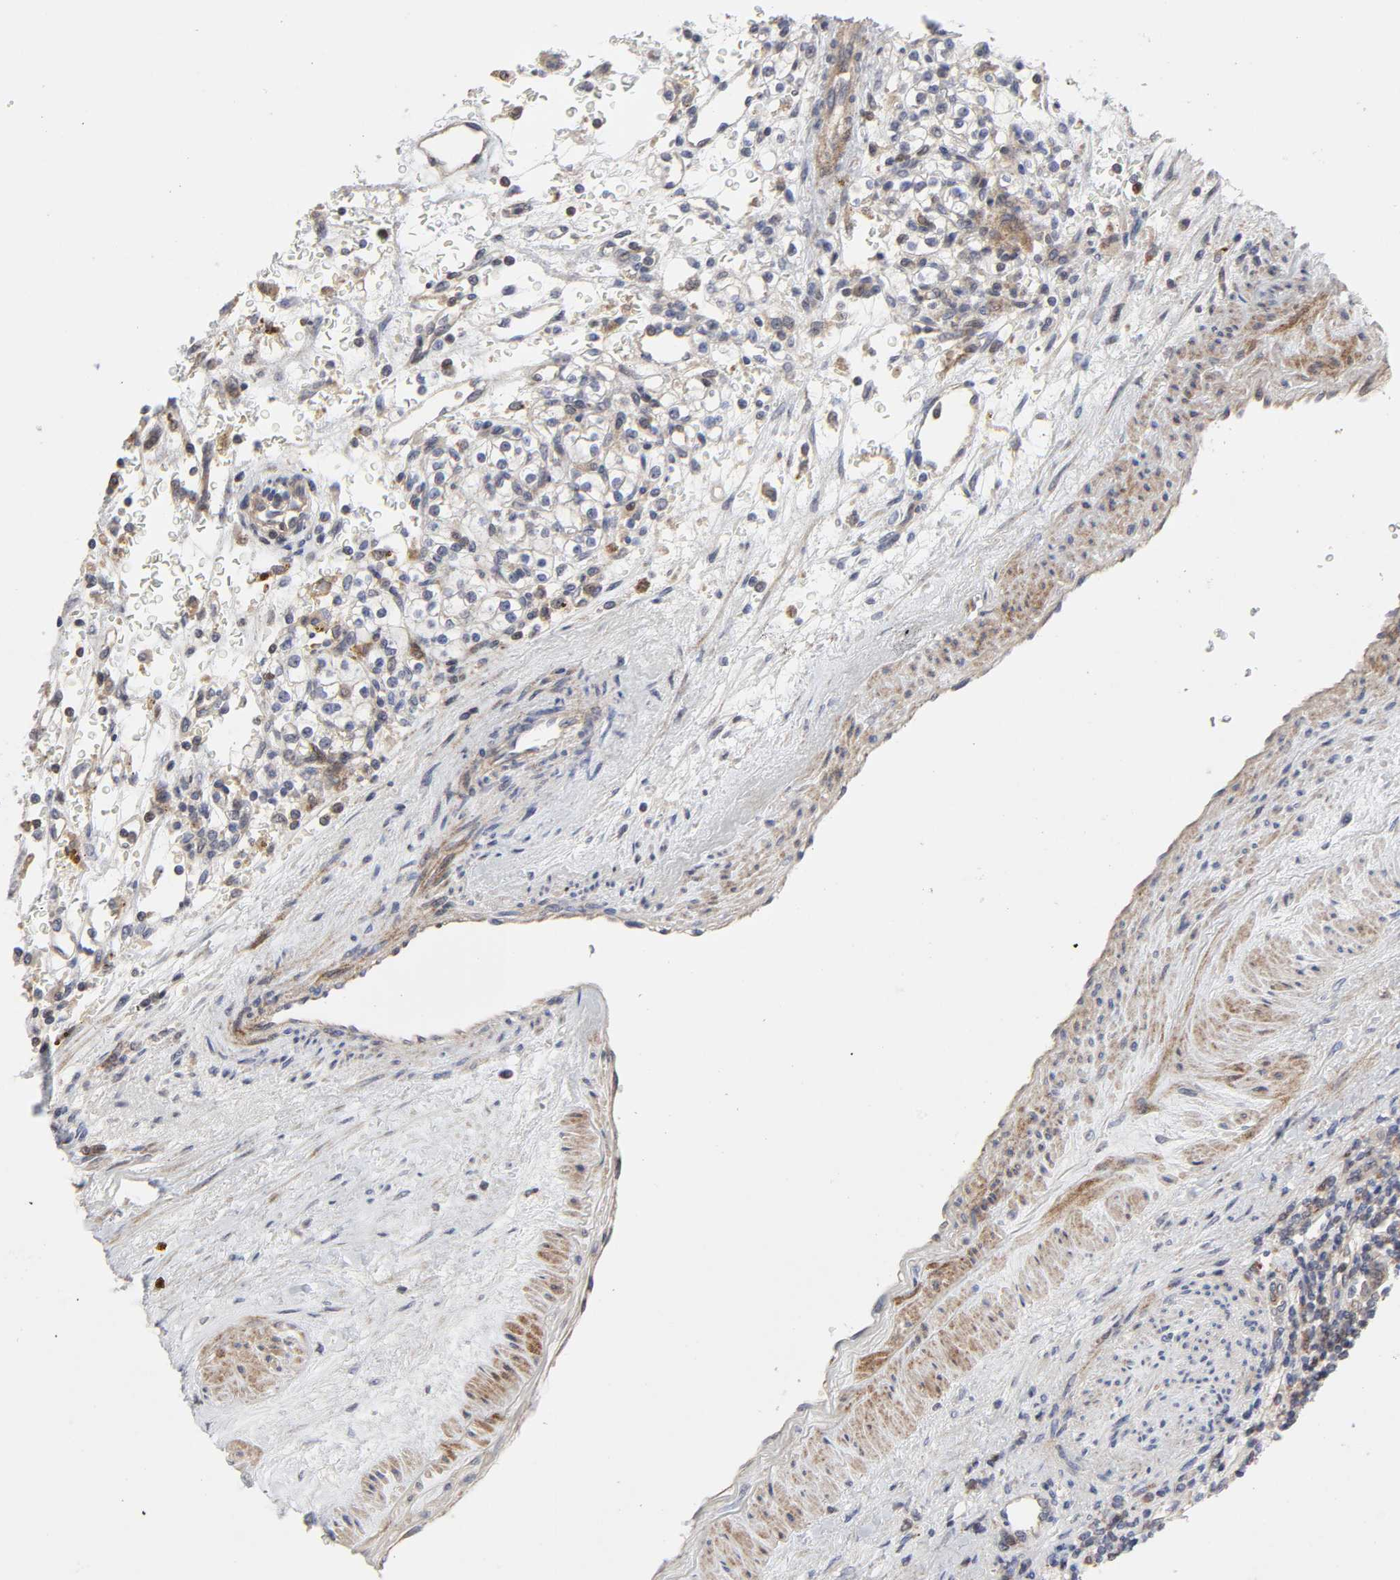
{"staining": {"intensity": "weak", "quantity": "<25%", "location": "cytoplasmic/membranous,nuclear"}, "tissue": "renal cancer", "cell_type": "Tumor cells", "image_type": "cancer", "snomed": [{"axis": "morphology", "description": "Normal tissue, NOS"}, {"axis": "morphology", "description": "Adenocarcinoma, NOS"}, {"axis": "topography", "description": "Kidney"}], "caption": "Tumor cells show no significant expression in renal cancer (adenocarcinoma). The staining is performed using DAB (3,3'-diaminobenzidine) brown chromogen with nuclei counter-stained in using hematoxylin.", "gene": "CASP9", "patient": {"sex": "female", "age": 55}}